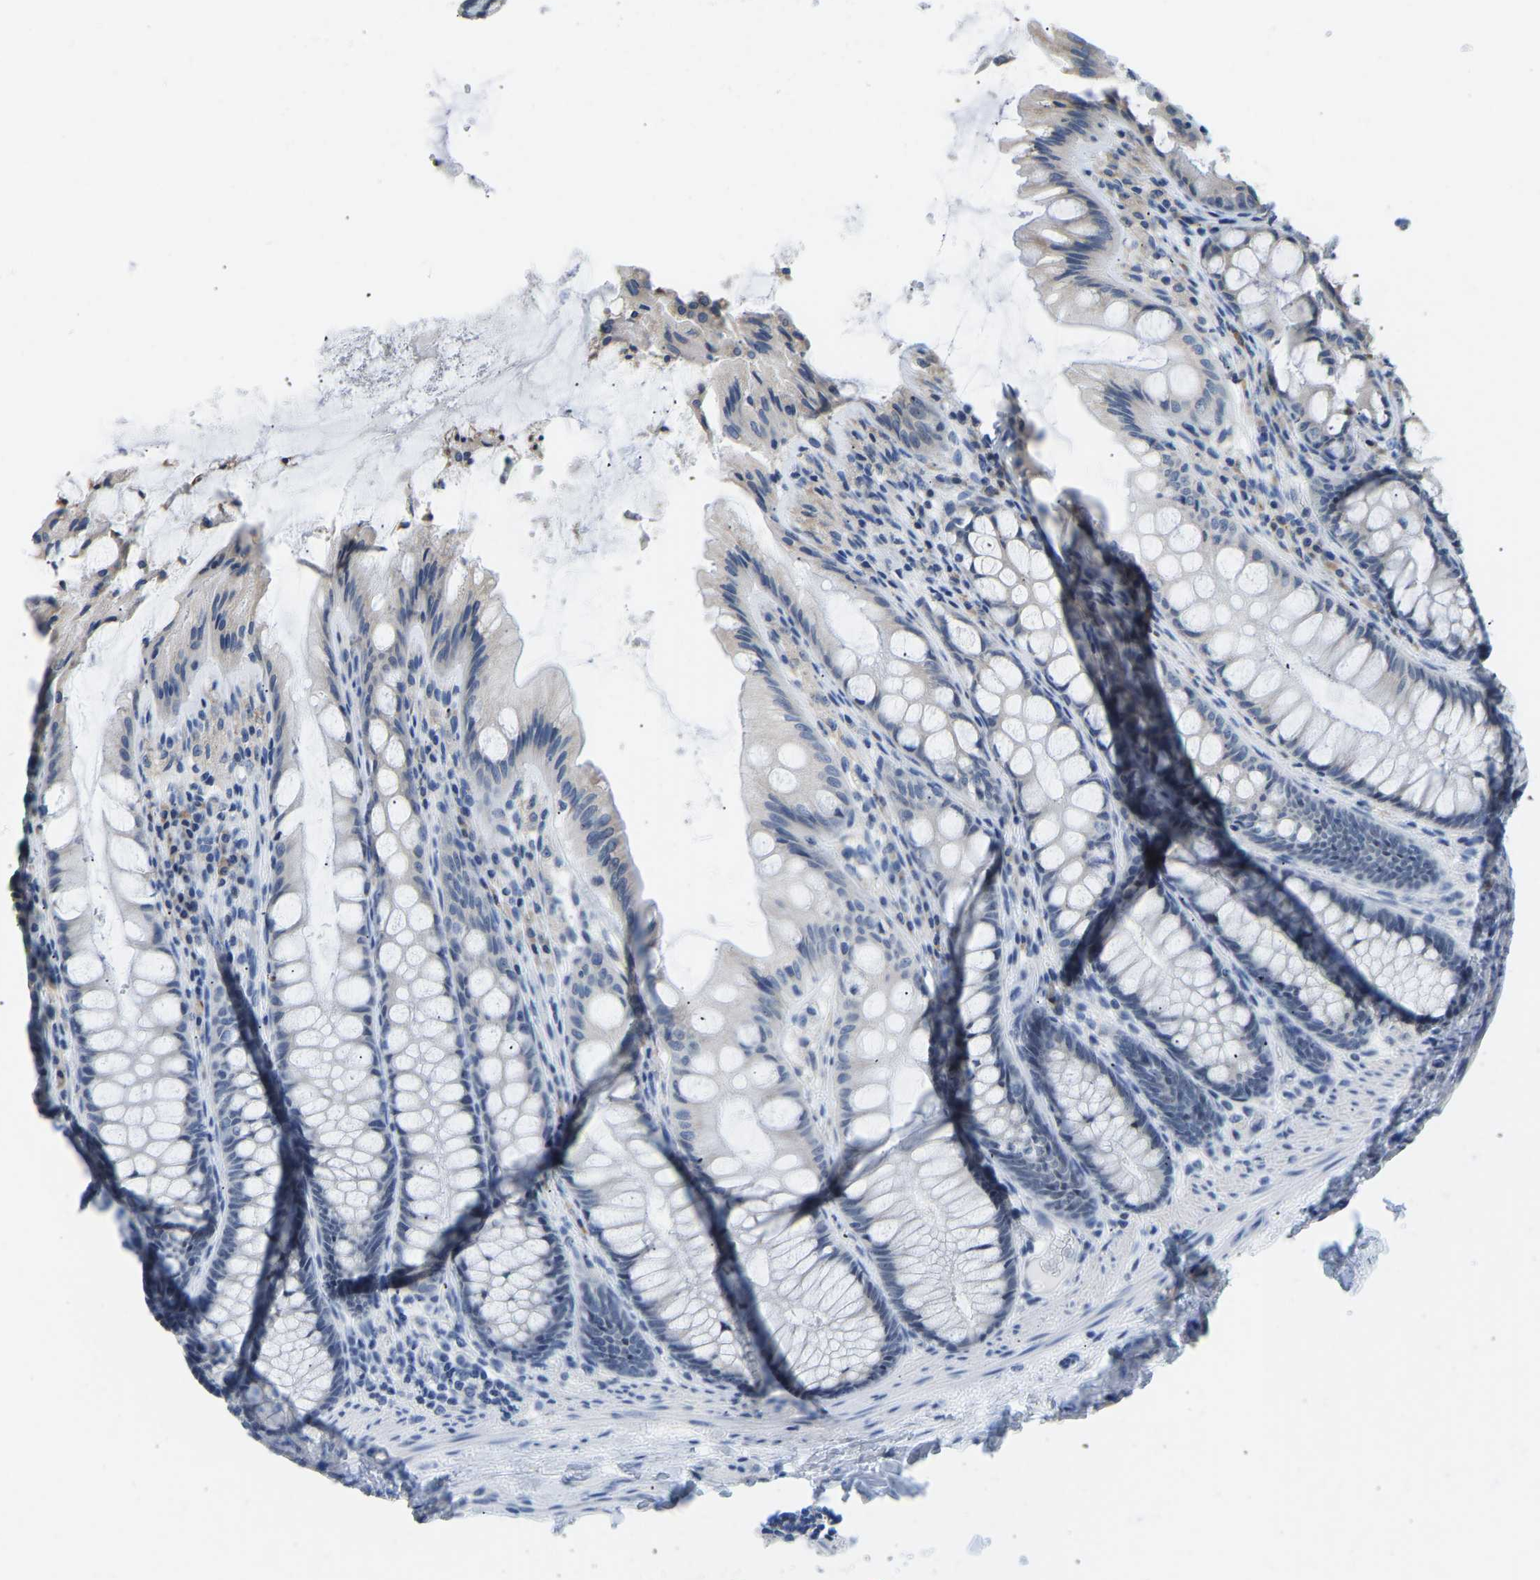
{"staining": {"intensity": "negative", "quantity": "none", "location": "none"}, "tissue": "colon", "cell_type": "Endothelial cells", "image_type": "normal", "snomed": [{"axis": "morphology", "description": "Normal tissue, NOS"}, {"axis": "topography", "description": "Colon"}], "caption": "This is an immunohistochemistry histopathology image of unremarkable colon. There is no positivity in endothelial cells.", "gene": "VRK1", "patient": {"sex": "male", "age": 47}}